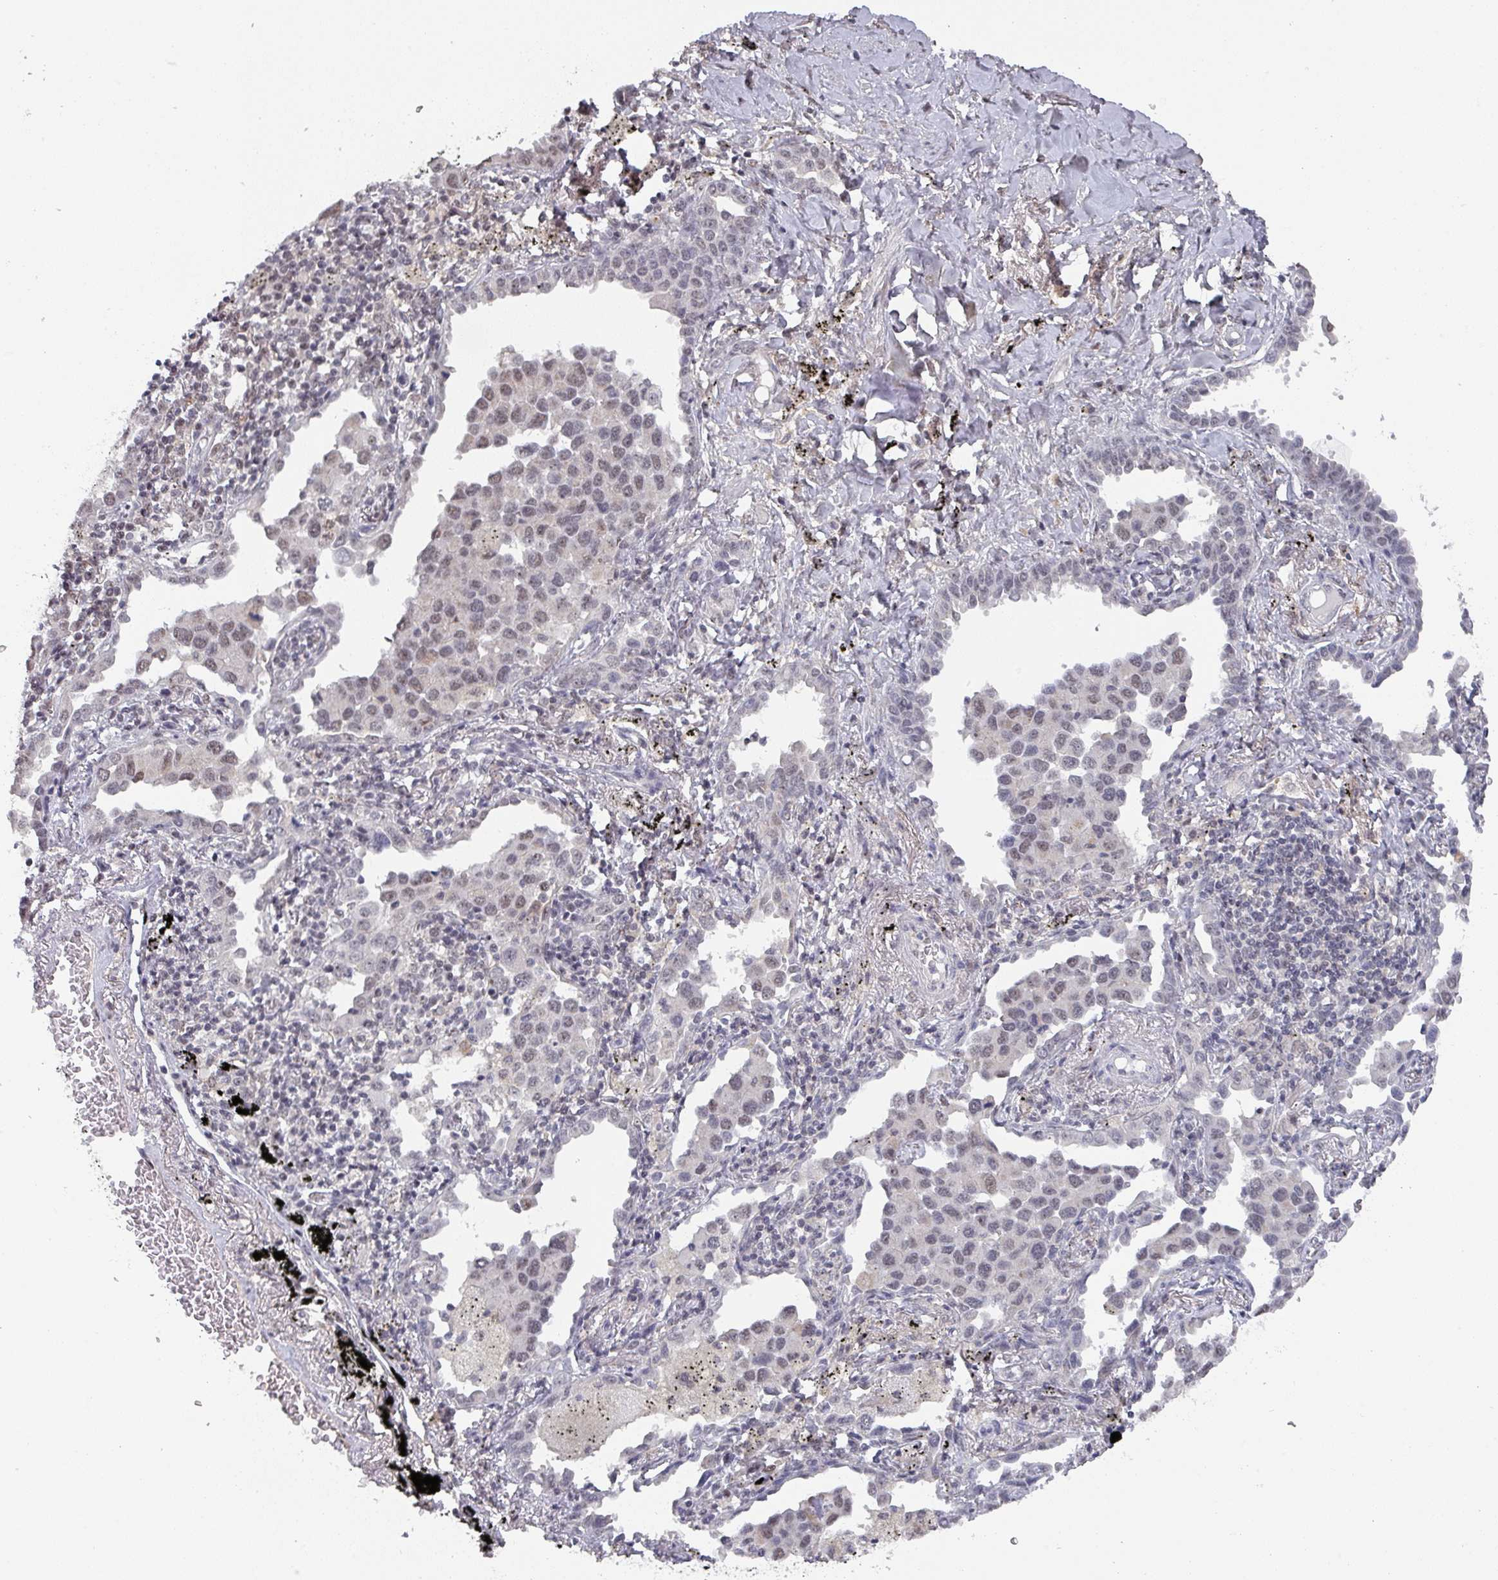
{"staining": {"intensity": "weak", "quantity": "25%-75%", "location": "nuclear"}, "tissue": "lung cancer", "cell_type": "Tumor cells", "image_type": "cancer", "snomed": [{"axis": "morphology", "description": "Adenocarcinoma, NOS"}, {"axis": "topography", "description": "Lung"}], "caption": "Human lung adenocarcinoma stained with a protein marker exhibits weak staining in tumor cells.", "gene": "ZNF654", "patient": {"sex": "male", "age": 67}}